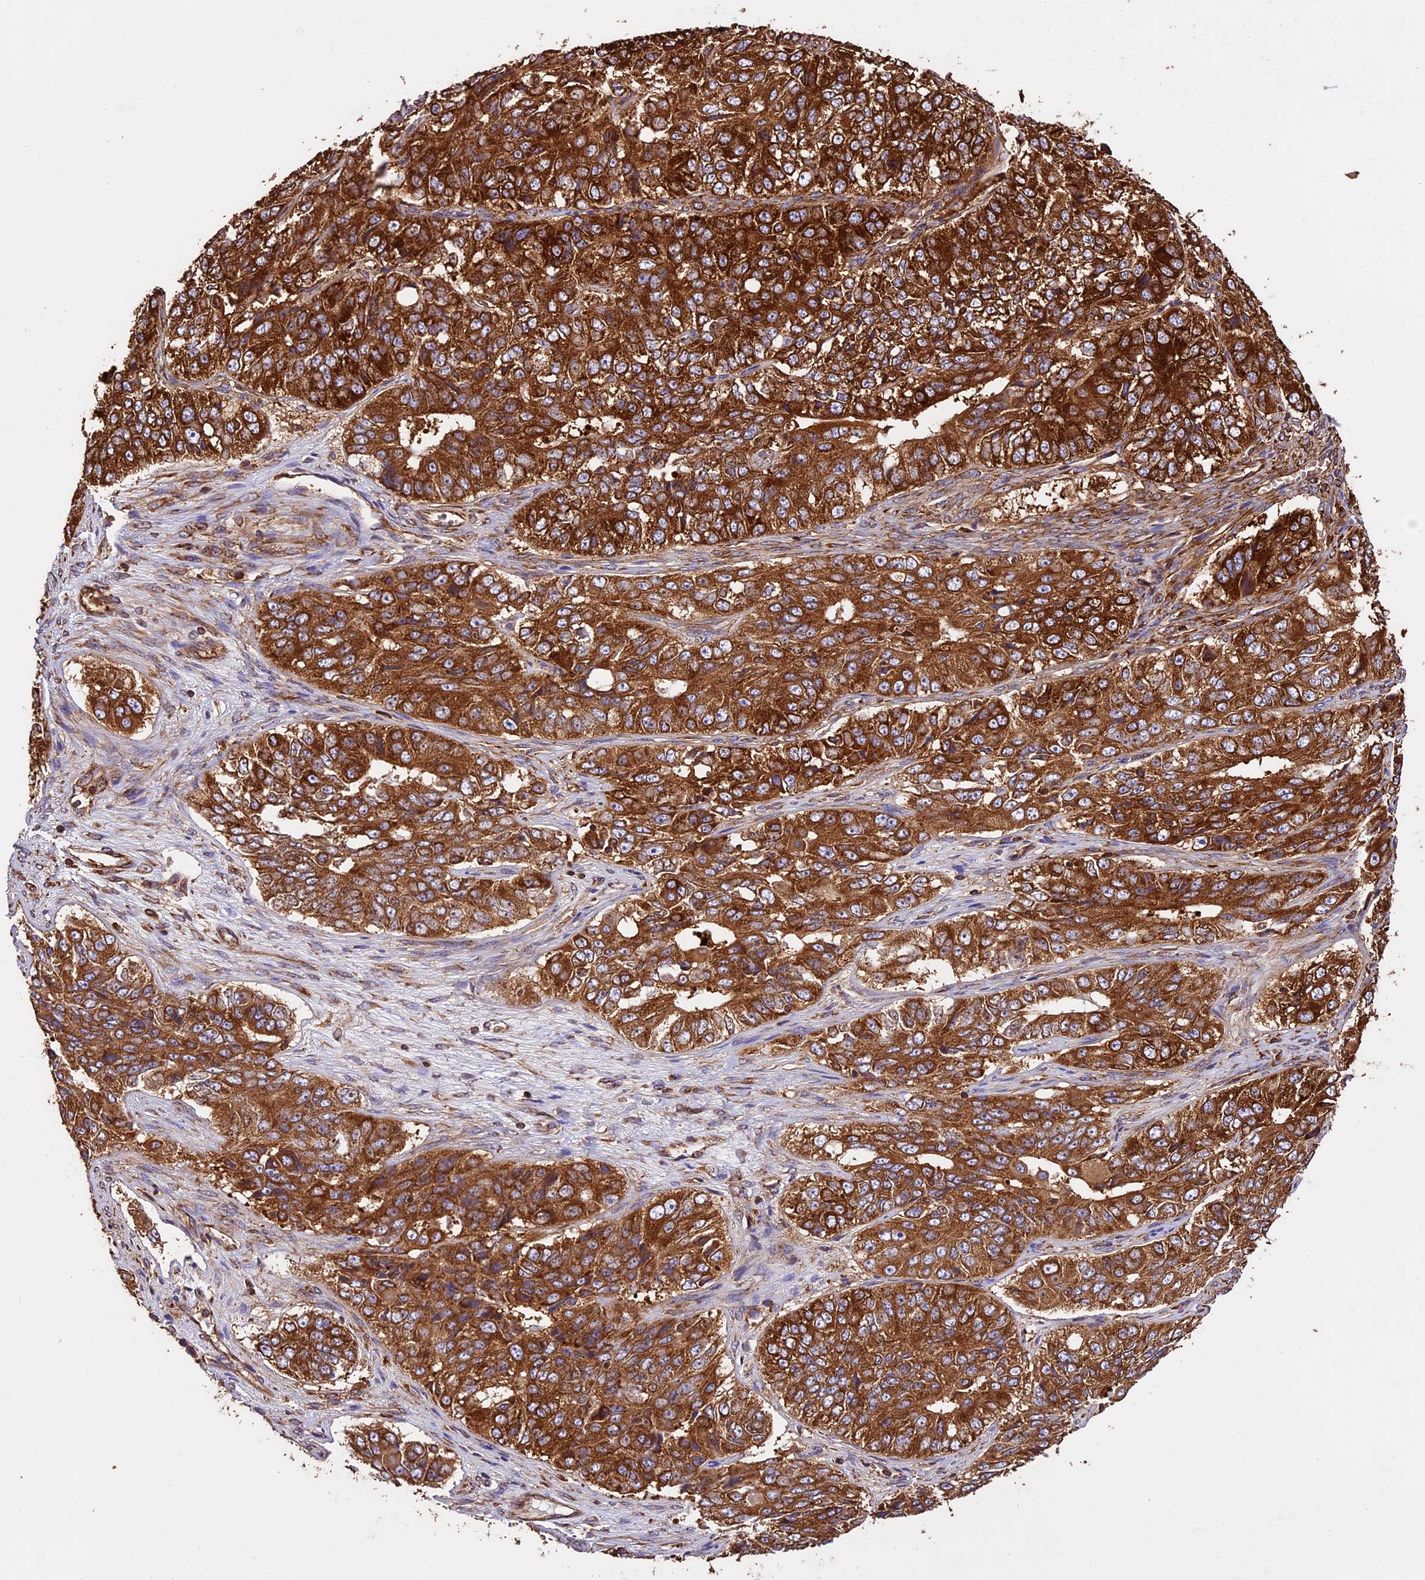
{"staining": {"intensity": "strong", "quantity": ">75%", "location": "cytoplasmic/membranous"}, "tissue": "ovarian cancer", "cell_type": "Tumor cells", "image_type": "cancer", "snomed": [{"axis": "morphology", "description": "Carcinoma, endometroid"}, {"axis": "topography", "description": "Ovary"}], "caption": "Strong cytoplasmic/membranous positivity is seen in about >75% of tumor cells in ovarian cancer (endometroid carcinoma).", "gene": "KARS1", "patient": {"sex": "female", "age": 51}}